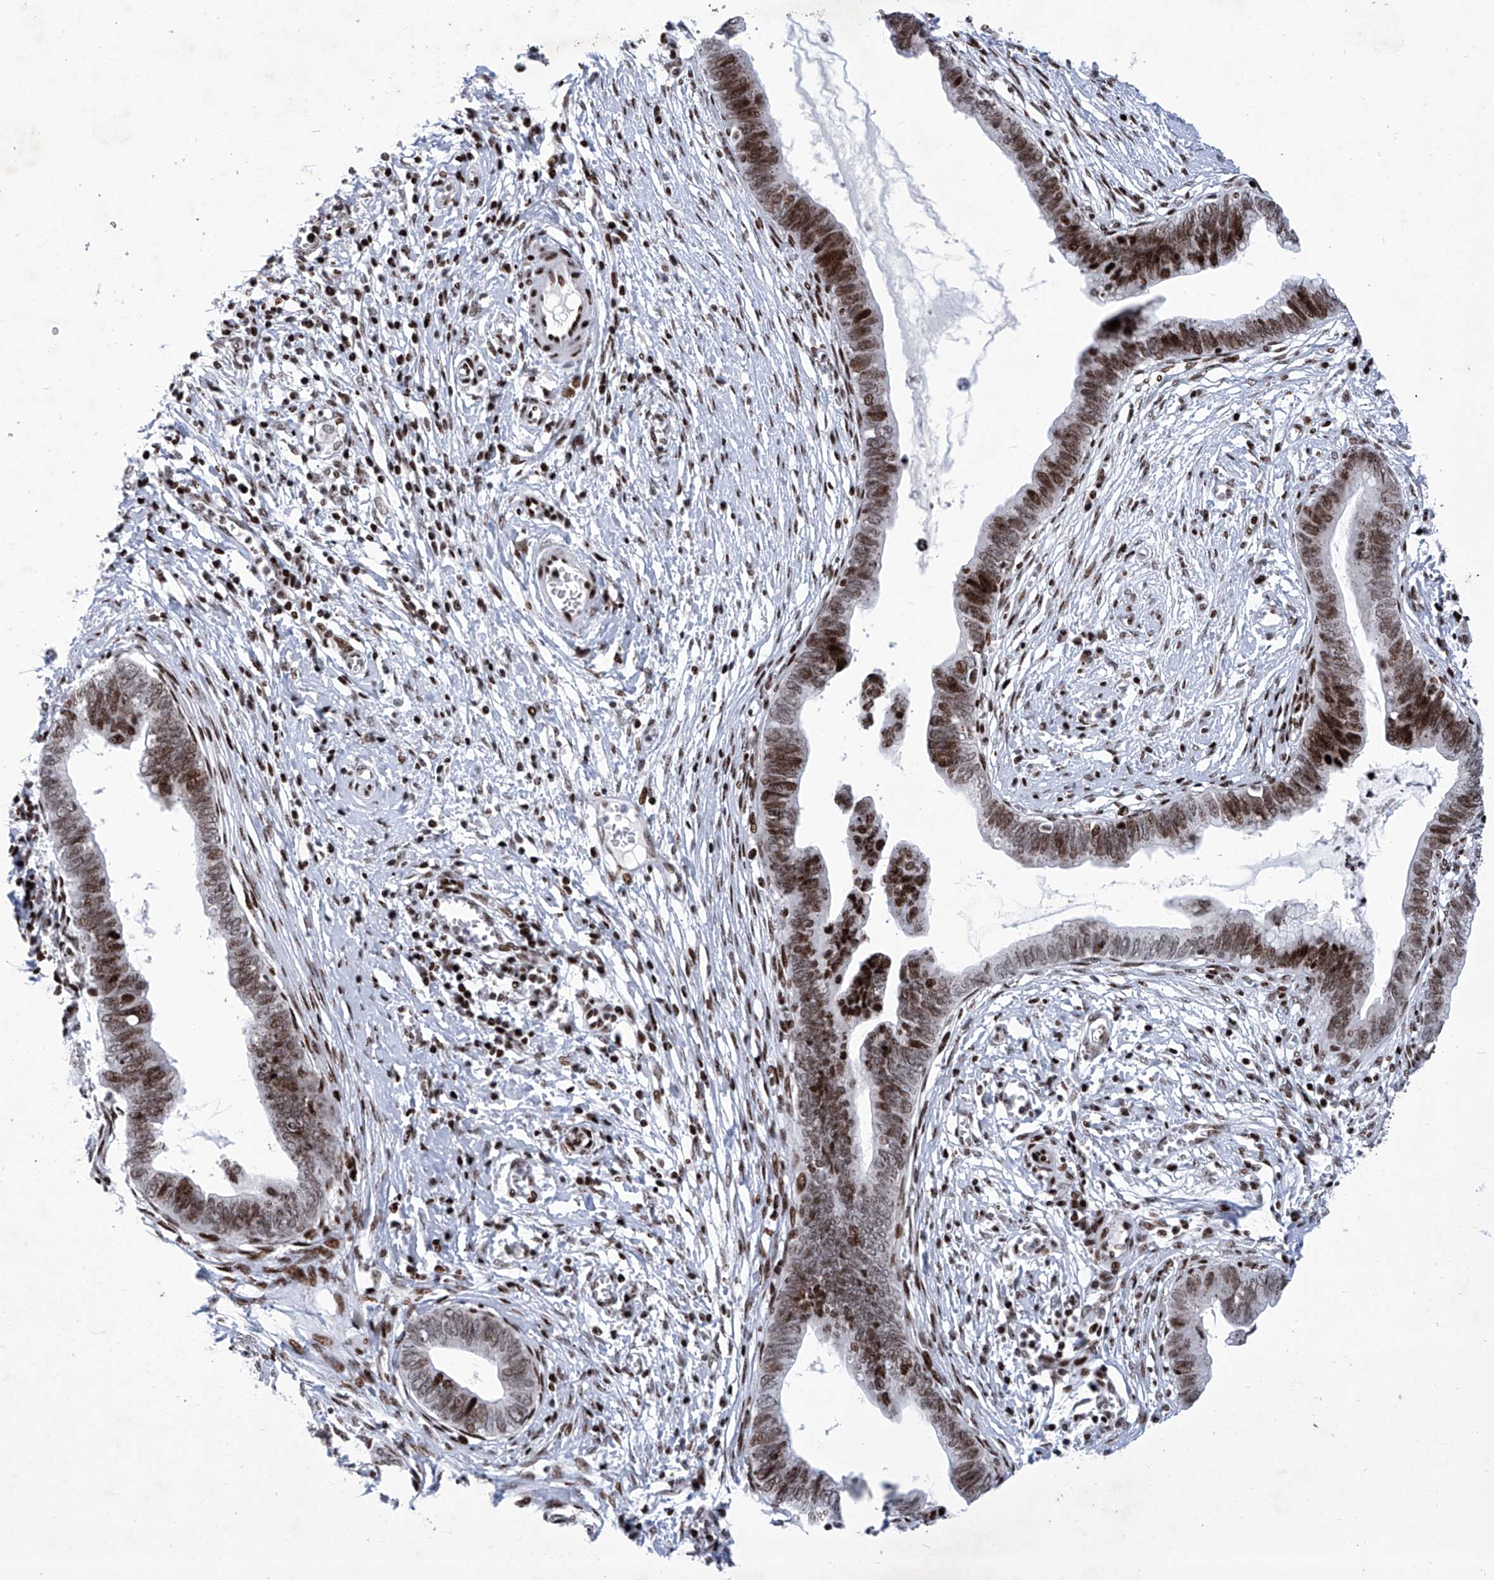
{"staining": {"intensity": "strong", "quantity": ">75%", "location": "nuclear"}, "tissue": "cervical cancer", "cell_type": "Tumor cells", "image_type": "cancer", "snomed": [{"axis": "morphology", "description": "Adenocarcinoma, NOS"}, {"axis": "topography", "description": "Cervix"}], "caption": "Adenocarcinoma (cervical) stained with DAB (3,3'-diaminobenzidine) immunohistochemistry demonstrates high levels of strong nuclear staining in about >75% of tumor cells.", "gene": "HEY2", "patient": {"sex": "female", "age": 44}}